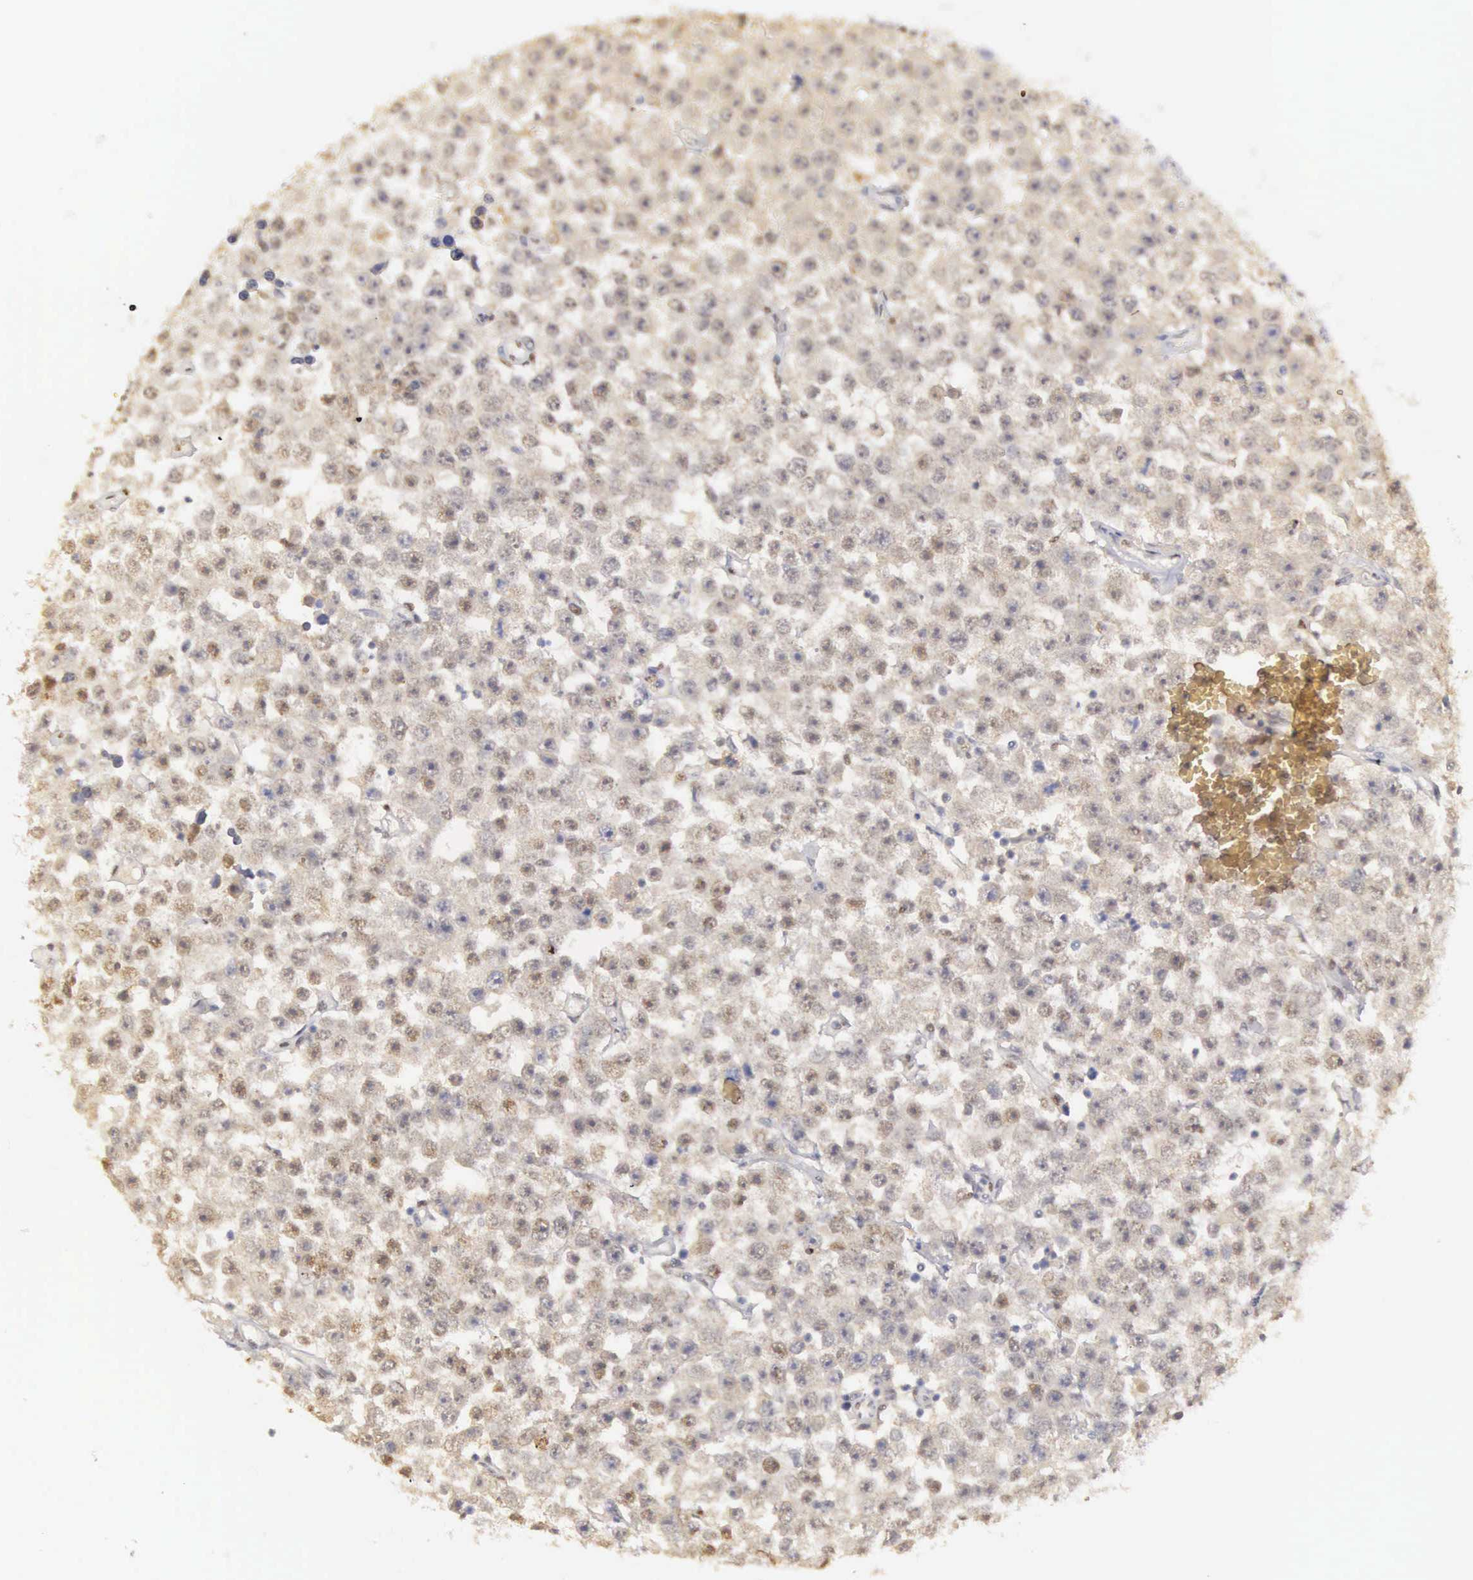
{"staining": {"intensity": "weak", "quantity": "<25%", "location": "cytoplasmic/membranous,nuclear"}, "tissue": "testis cancer", "cell_type": "Tumor cells", "image_type": "cancer", "snomed": [{"axis": "morphology", "description": "Seminoma, NOS"}, {"axis": "topography", "description": "Testis"}], "caption": "Tumor cells show no significant protein staining in seminoma (testis).", "gene": "UBA1", "patient": {"sex": "male", "age": 52}}